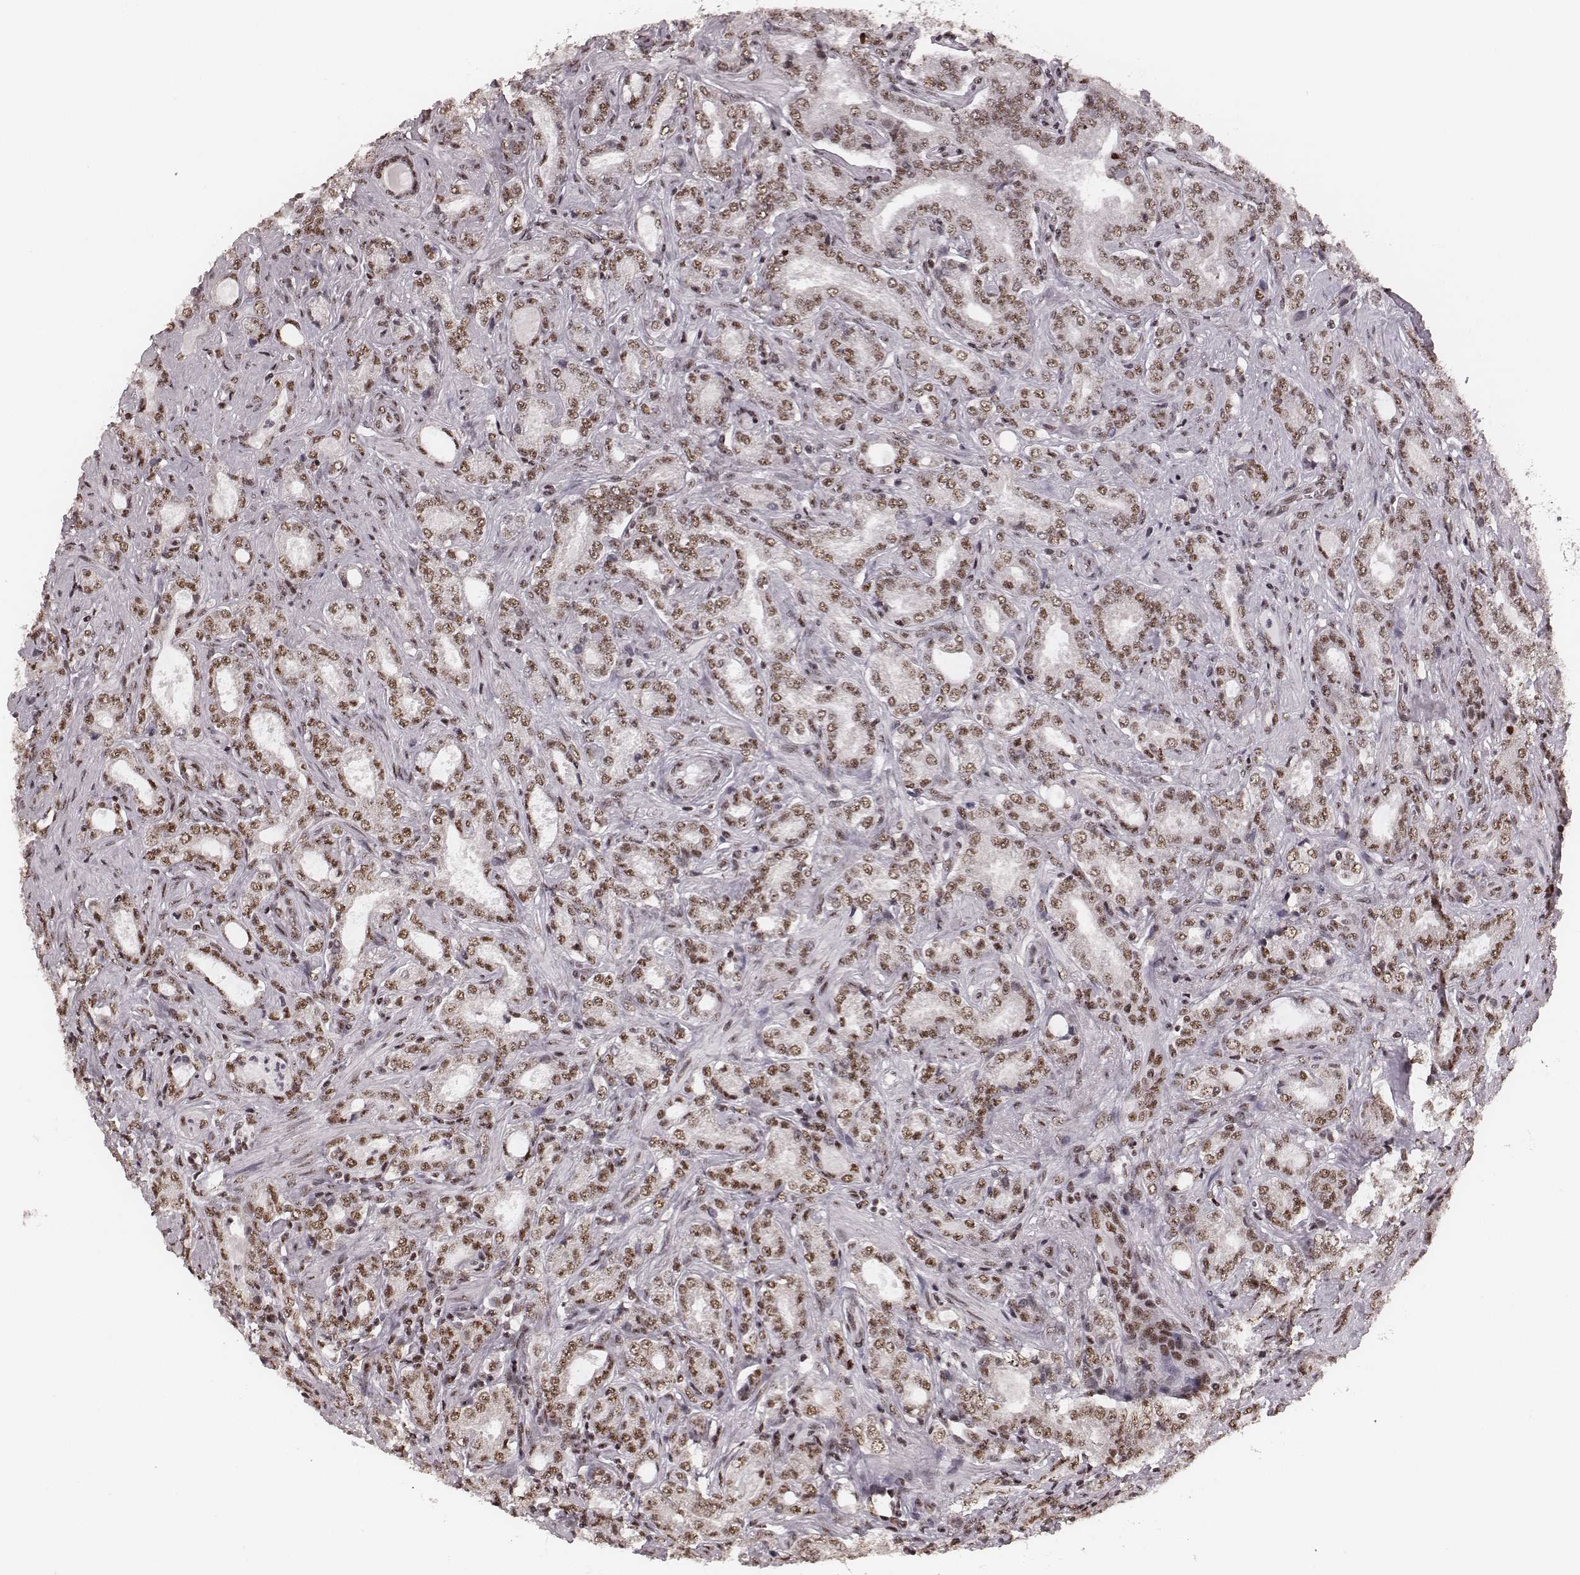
{"staining": {"intensity": "moderate", "quantity": ">75%", "location": "nuclear"}, "tissue": "prostate cancer", "cell_type": "Tumor cells", "image_type": "cancer", "snomed": [{"axis": "morphology", "description": "Adenocarcinoma, NOS"}, {"axis": "topography", "description": "Prostate"}], "caption": "A brown stain shows moderate nuclear expression of a protein in human prostate cancer (adenocarcinoma) tumor cells. (Stains: DAB (3,3'-diaminobenzidine) in brown, nuclei in blue, Microscopy: brightfield microscopy at high magnification).", "gene": "LUC7L", "patient": {"sex": "male", "age": 64}}